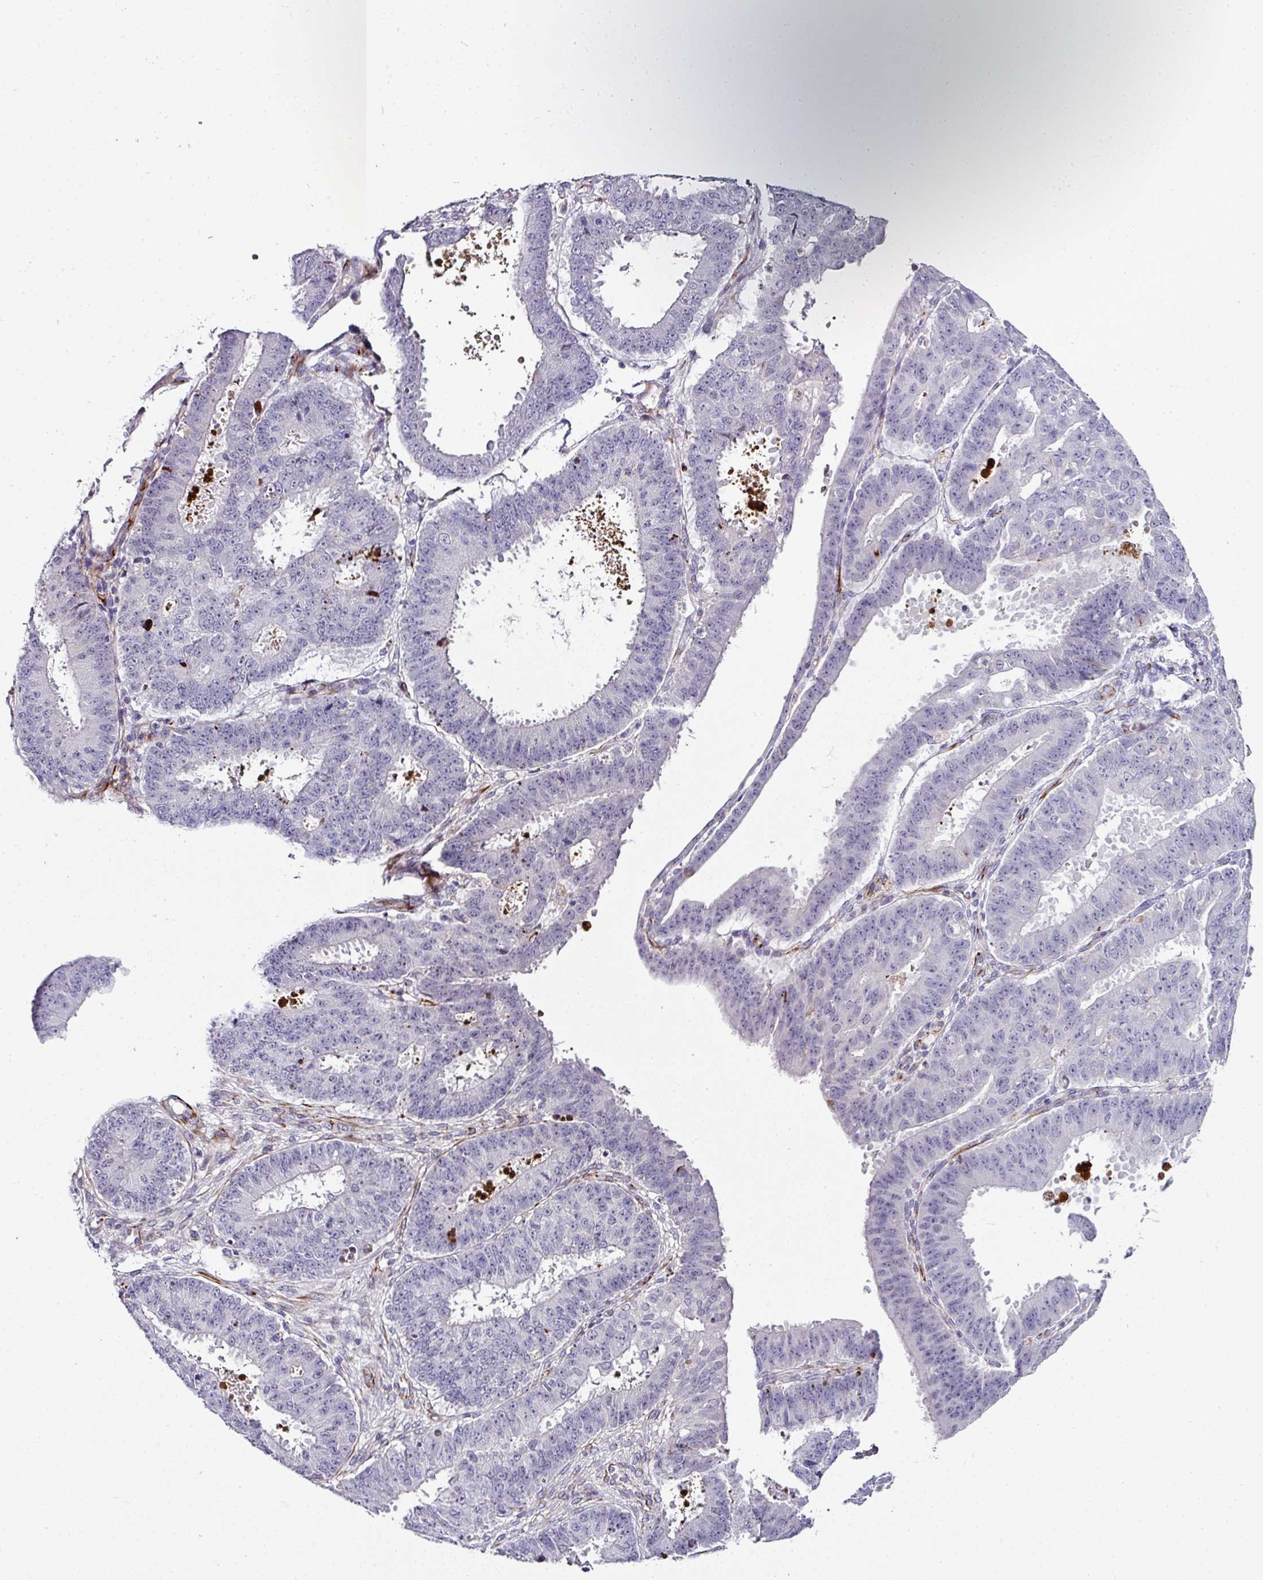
{"staining": {"intensity": "negative", "quantity": "none", "location": "none"}, "tissue": "ovarian cancer", "cell_type": "Tumor cells", "image_type": "cancer", "snomed": [{"axis": "morphology", "description": "Carcinoma, endometroid"}, {"axis": "topography", "description": "Appendix"}, {"axis": "topography", "description": "Ovary"}], "caption": "An image of ovarian endometroid carcinoma stained for a protein reveals no brown staining in tumor cells.", "gene": "TMPRSS9", "patient": {"sex": "female", "age": 42}}